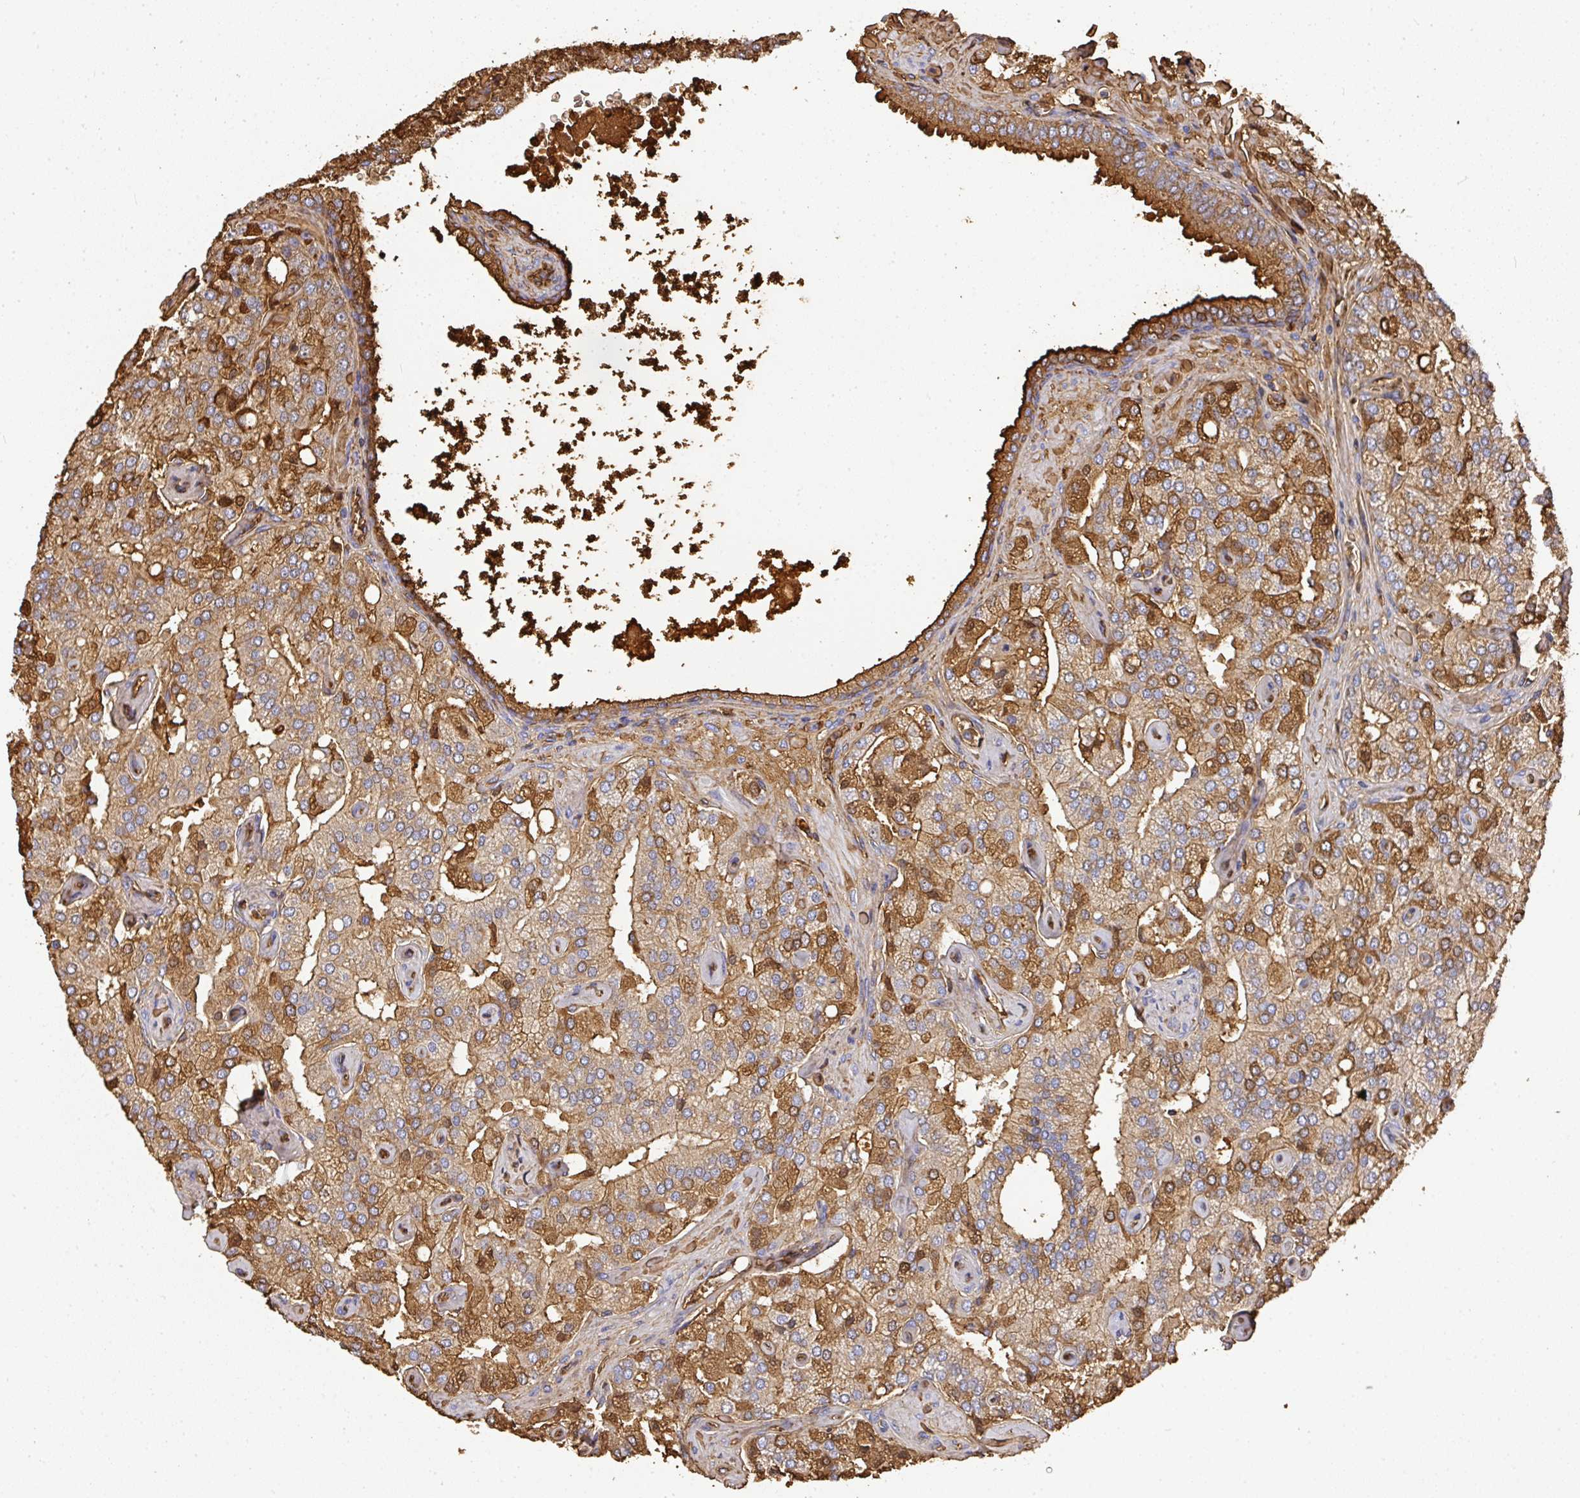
{"staining": {"intensity": "moderate", "quantity": "25%-75%", "location": "cytoplasmic/membranous,nuclear"}, "tissue": "prostate cancer", "cell_type": "Tumor cells", "image_type": "cancer", "snomed": [{"axis": "morphology", "description": "Adenocarcinoma, High grade"}, {"axis": "topography", "description": "Prostate"}], "caption": "Prostate cancer tissue displays moderate cytoplasmic/membranous and nuclear expression in approximately 25%-75% of tumor cells", "gene": "ALB", "patient": {"sex": "male", "age": 68}}